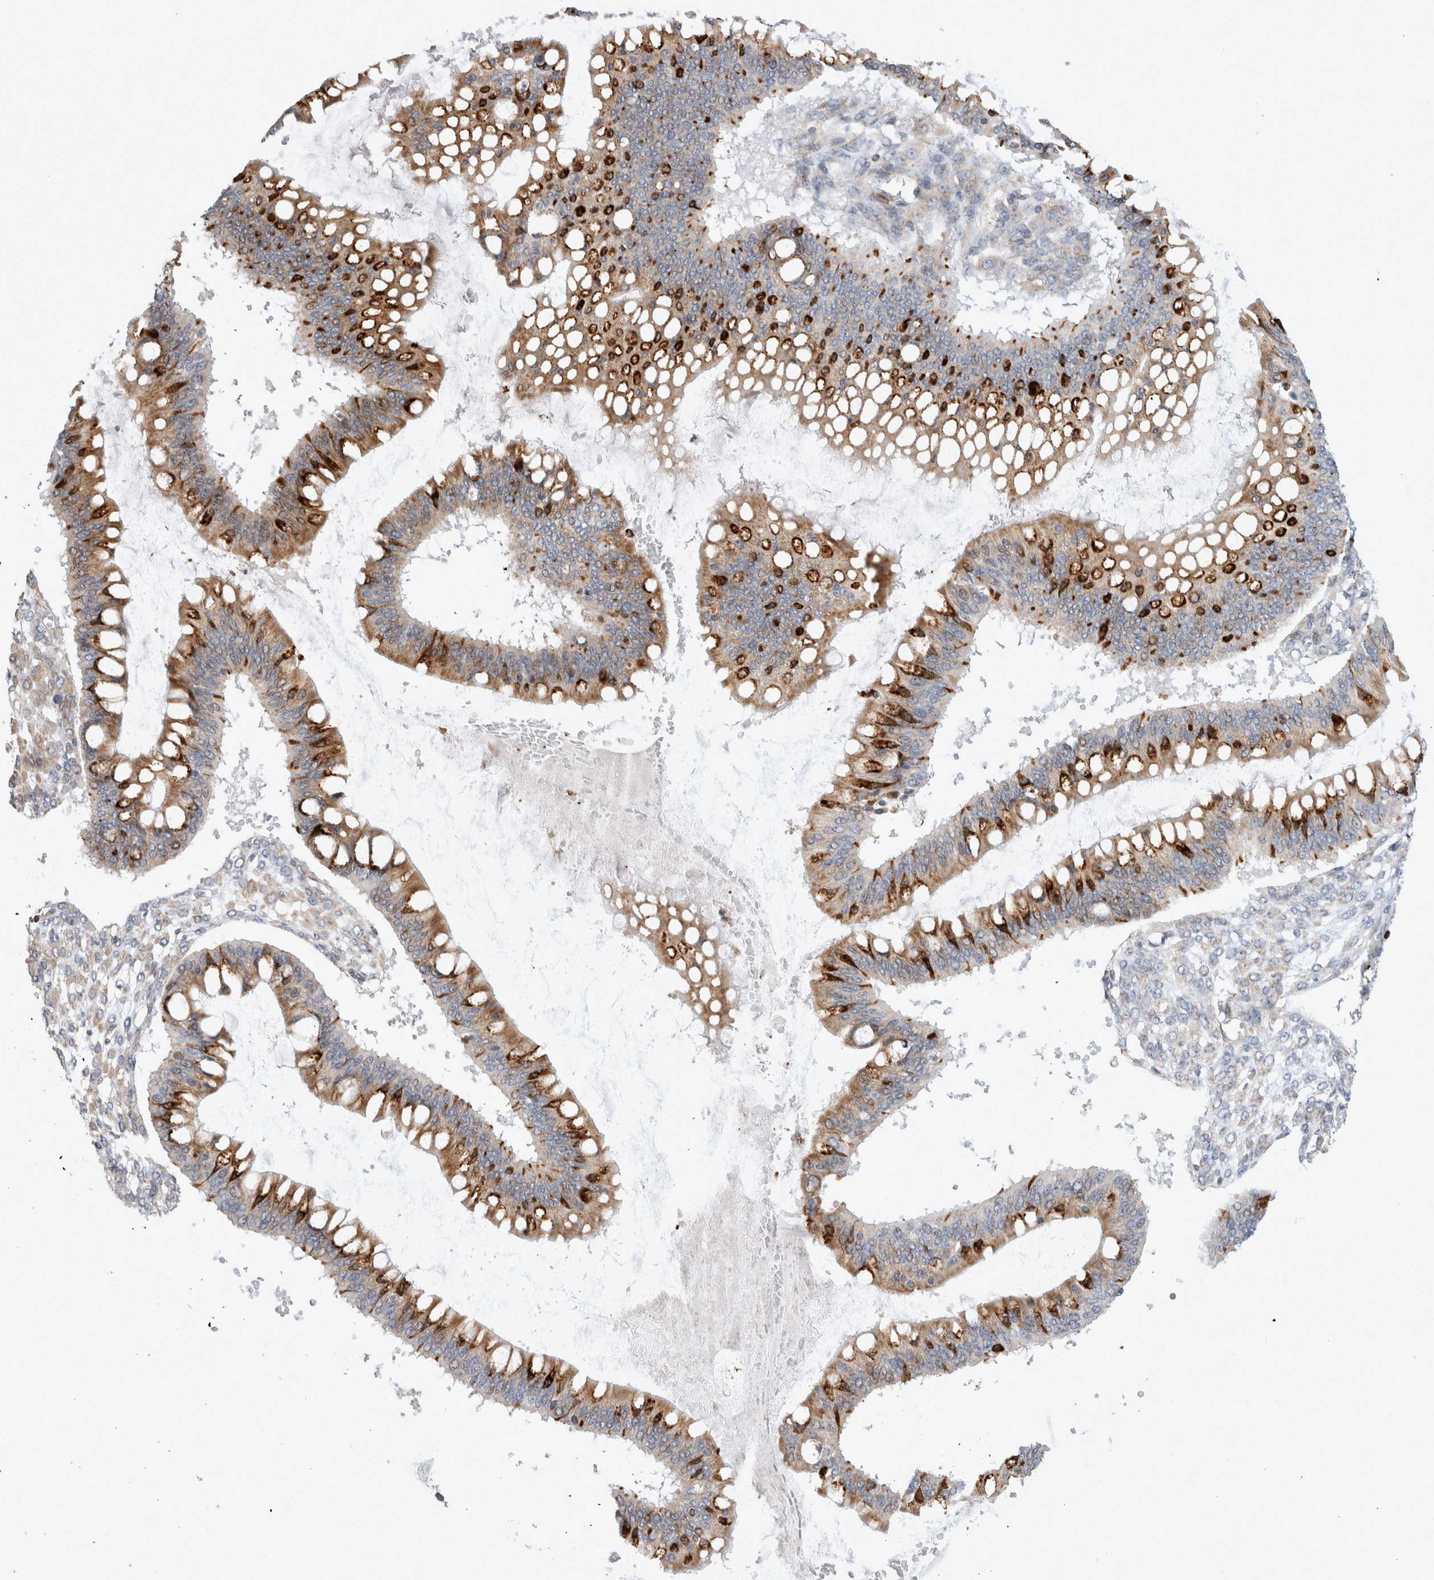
{"staining": {"intensity": "strong", "quantity": ">75%", "location": "cytoplasmic/membranous"}, "tissue": "ovarian cancer", "cell_type": "Tumor cells", "image_type": "cancer", "snomed": [{"axis": "morphology", "description": "Cystadenocarcinoma, mucinous, NOS"}, {"axis": "topography", "description": "Ovary"}], "caption": "This is a micrograph of immunohistochemistry staining of mucinous cystadenocarcinoma (ovarian), which shows strong positivity in the cytoplasmic/membranous of tumor cells.", "gene": "TRMT9B", "patient": {"sex": "female", "age": 73}}